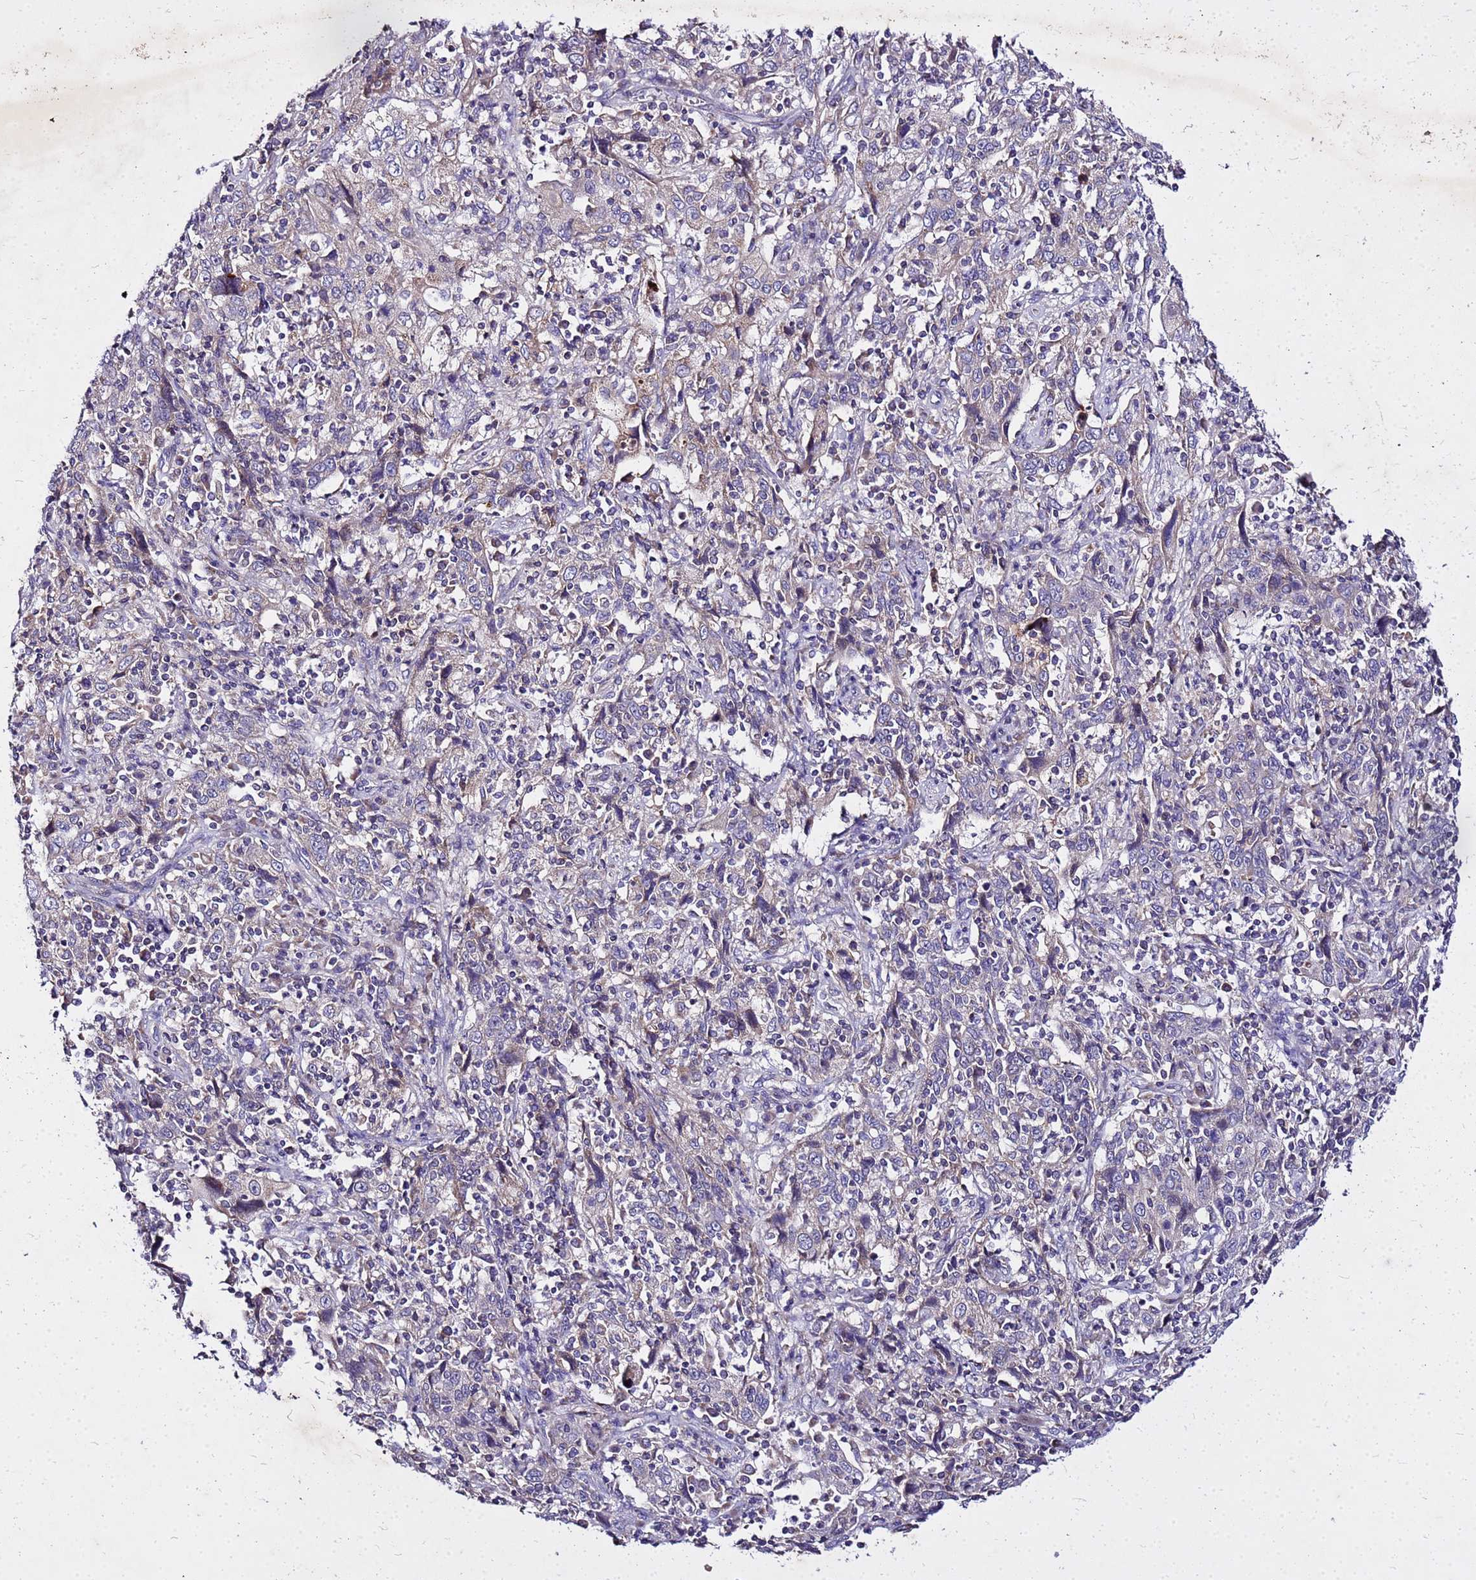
{"staining": {"intensity": "negative", "quantity": "none", "location": "none"}, "tissue": "cervical cancer", "cell_type": "Tumor cells", "image_type": "cancer", "snomed": [{"axis": "morphology", "description": "Squamous cell carcinoma, NOS"}, {"axis": "topography", "description": "Cervix"}], "caption": "Histopathology image shows no significant protein expression in tumor cells of cervical cancer (squamous cell carcinoma). Nuclei are stained in blue.", "gene": "COX14", "patient": {"sex": "female", "age": 46}}